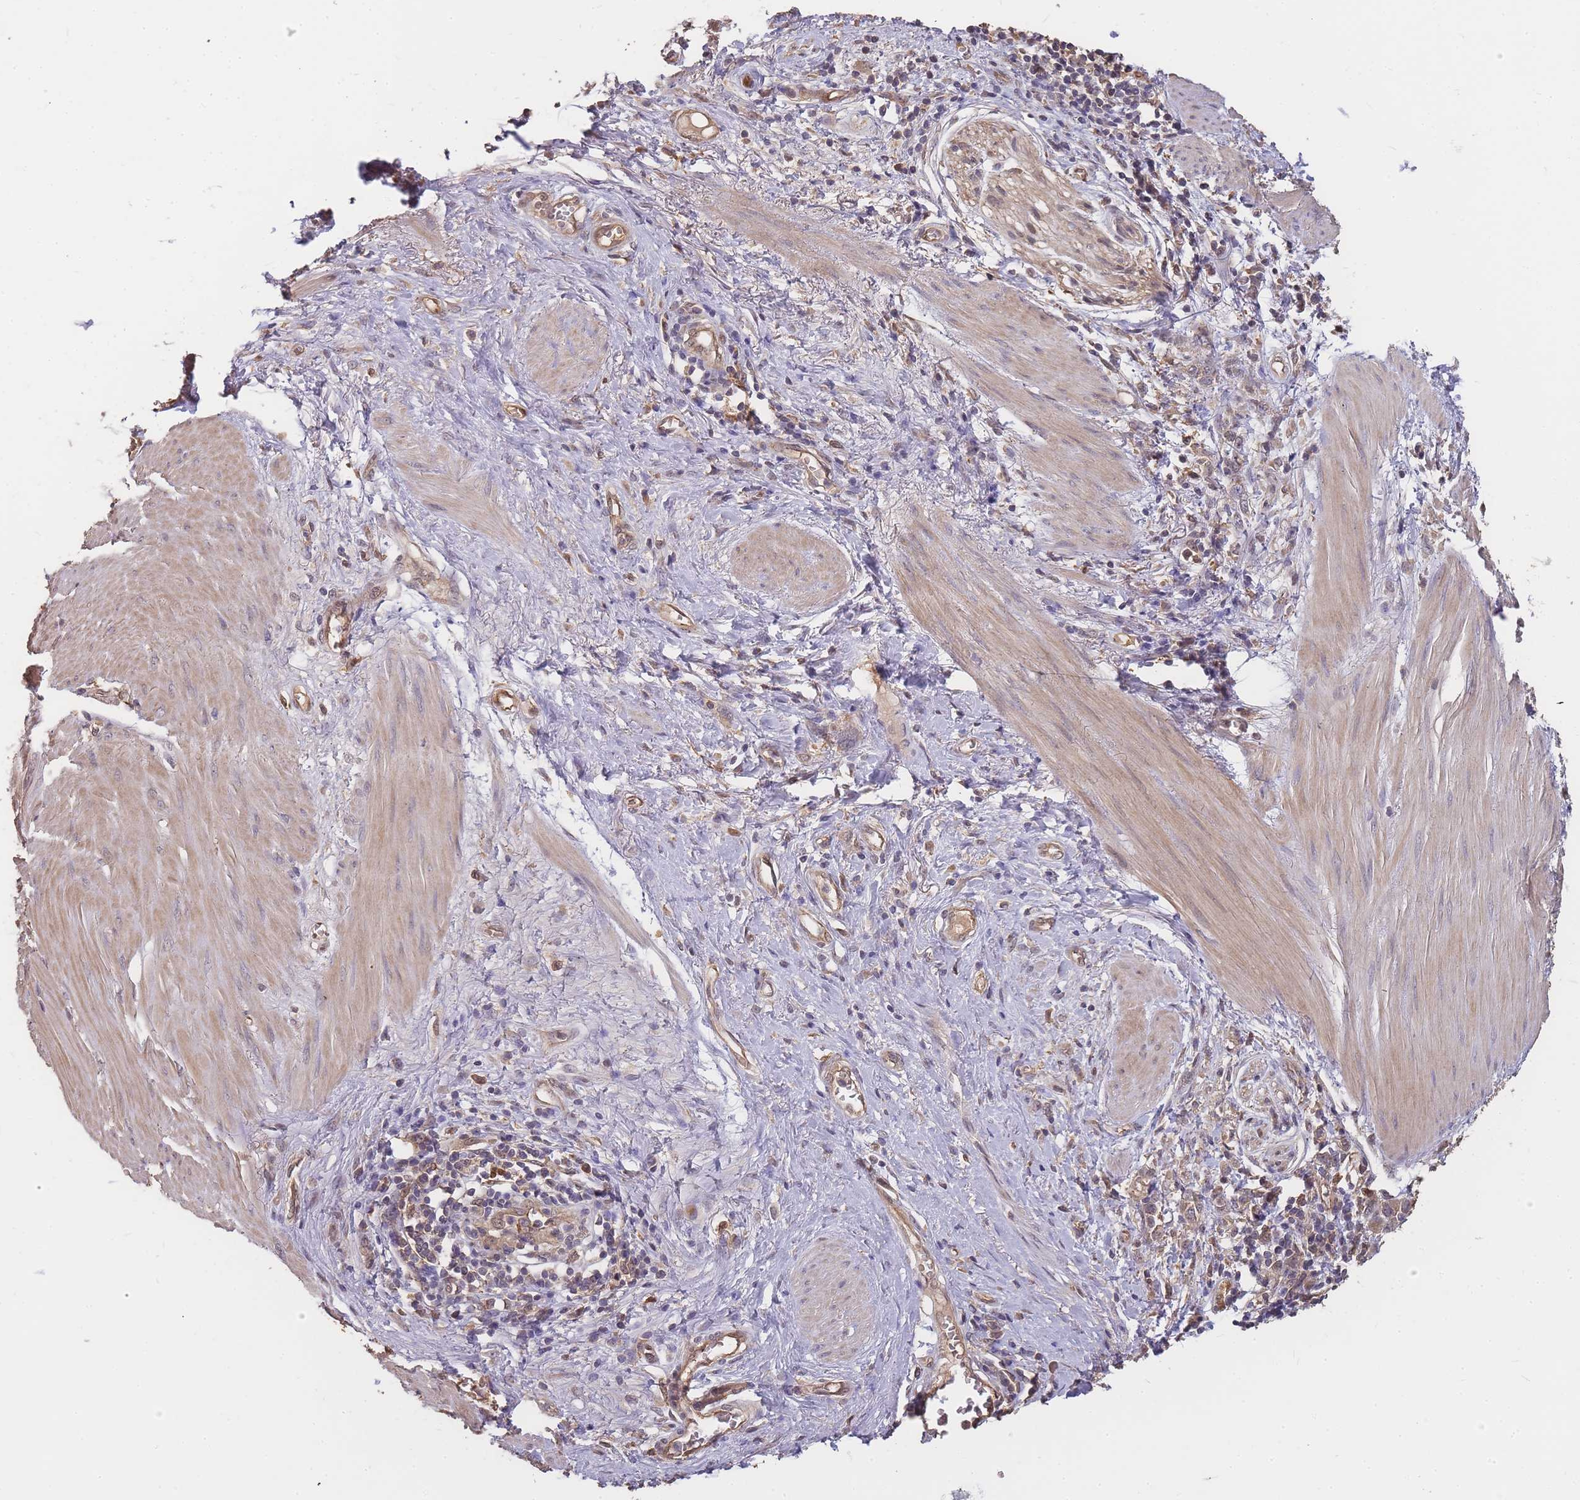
{"staining": {"intensity": "weak", "quantity": "25%-75%", "location": "nuclear"}, "tissue": "stomach cancer", "cell_type": "Tumor cells", "image_type": "cancer", "snomed": [{"axis": "morphology", "description": "Adenocarcinoma, NOS"}, {"axis": "topography", "description": "Stomach"}], "caption": "A brown stain shows weak nuclear expression of a protein in stomach cancer tumor cells.", "gene": "CDKN2AIPNL", "patient": {"sex": "female", "age": 76}}